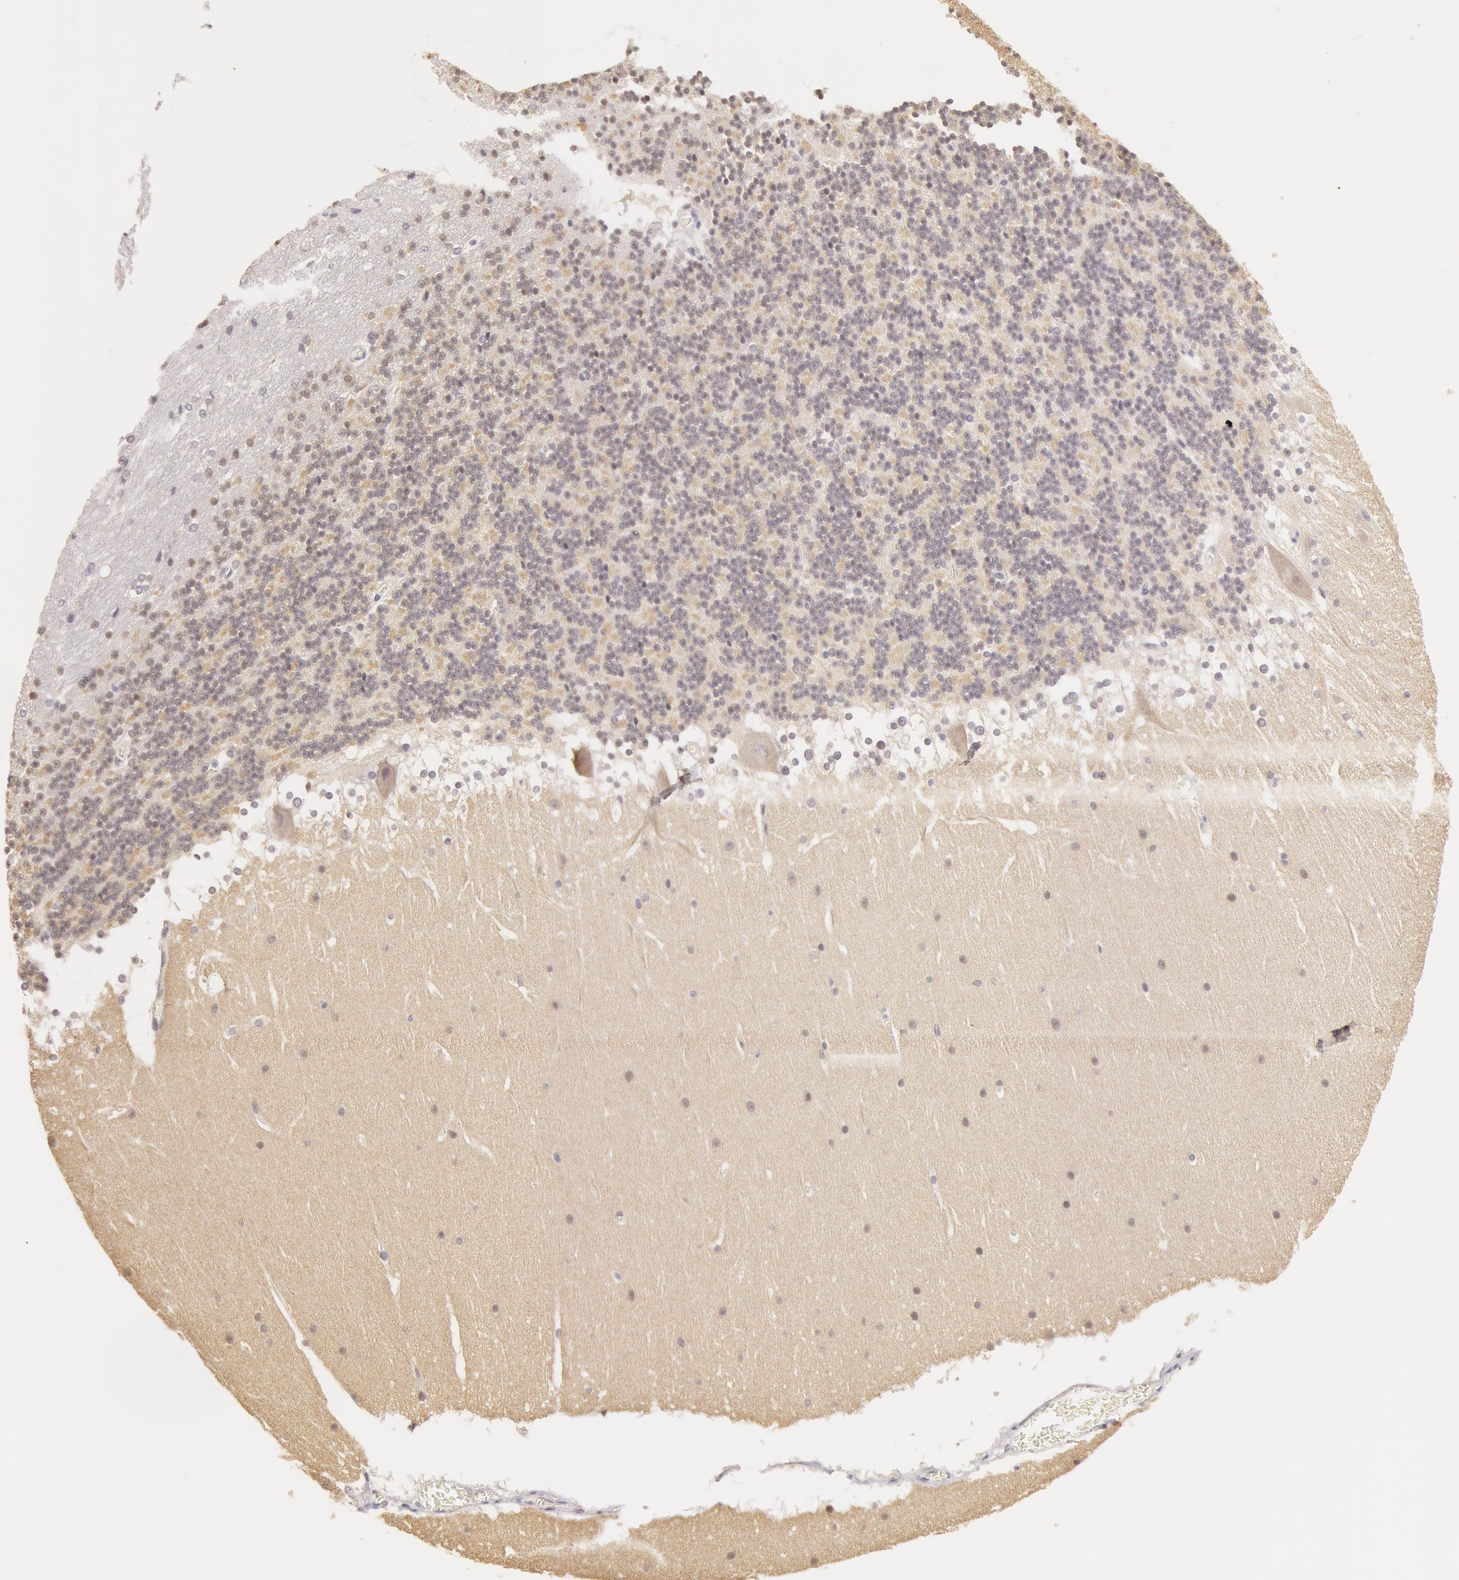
{"staining": {"intensity": "negative", "quantity": "none", "location": "none"}, "tissue": "cerebellum", "cell_type": "Cells in granular layer", "image_type": "normal", "snomed": [{"axis": "morphology", "description": "Normal tissue, NOS"}, {"axis": "topography", "description": "Cerebellum"}], "caption": "This is an IHC histopathology image of benign cerebellum. There is no expression in cells in granular layer.", "gene": "ZNF597", "patient": {"sex": "female", "age": 19}}